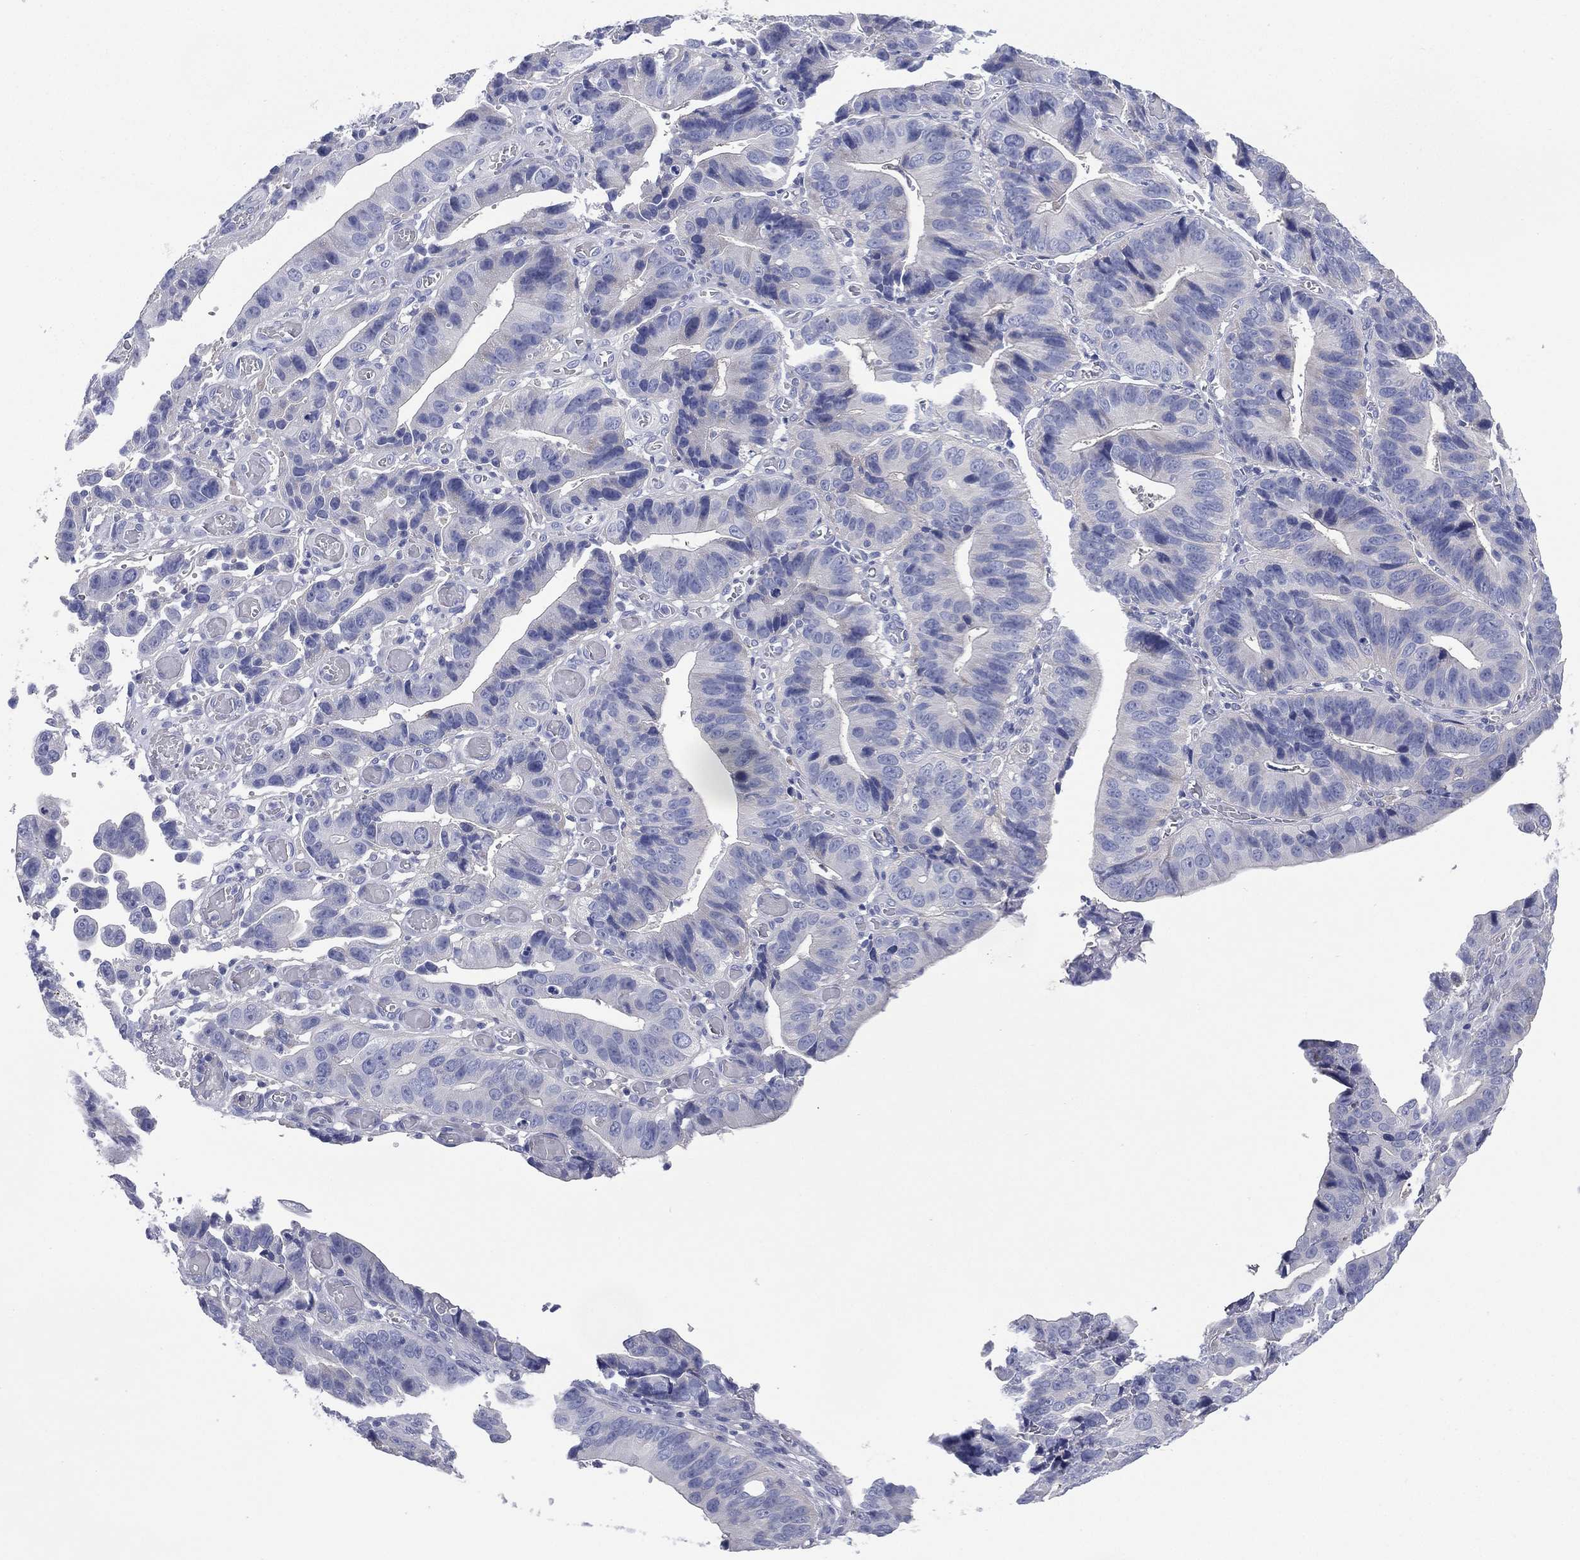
{"staining": {"intensity": "negative", "quantity": "none", "location": "none"}, "tissue": "stomach cancer", "cell_type": "Tumor cells", "image_type": "cancer", "snomed": [{"axis": "morphology", "description": "Adenocarcinoma, NOS"}, {"axis": "topography", "description": "Stomach"}], "caption": "A photomicrograph of adenocarcinoma (stomach) stained for a protein exhibits no brown staining in tumor cells. Nuclei are stained in blue.", "gene": "FCER2", "patient": {"sex": "male", "age": 84}}